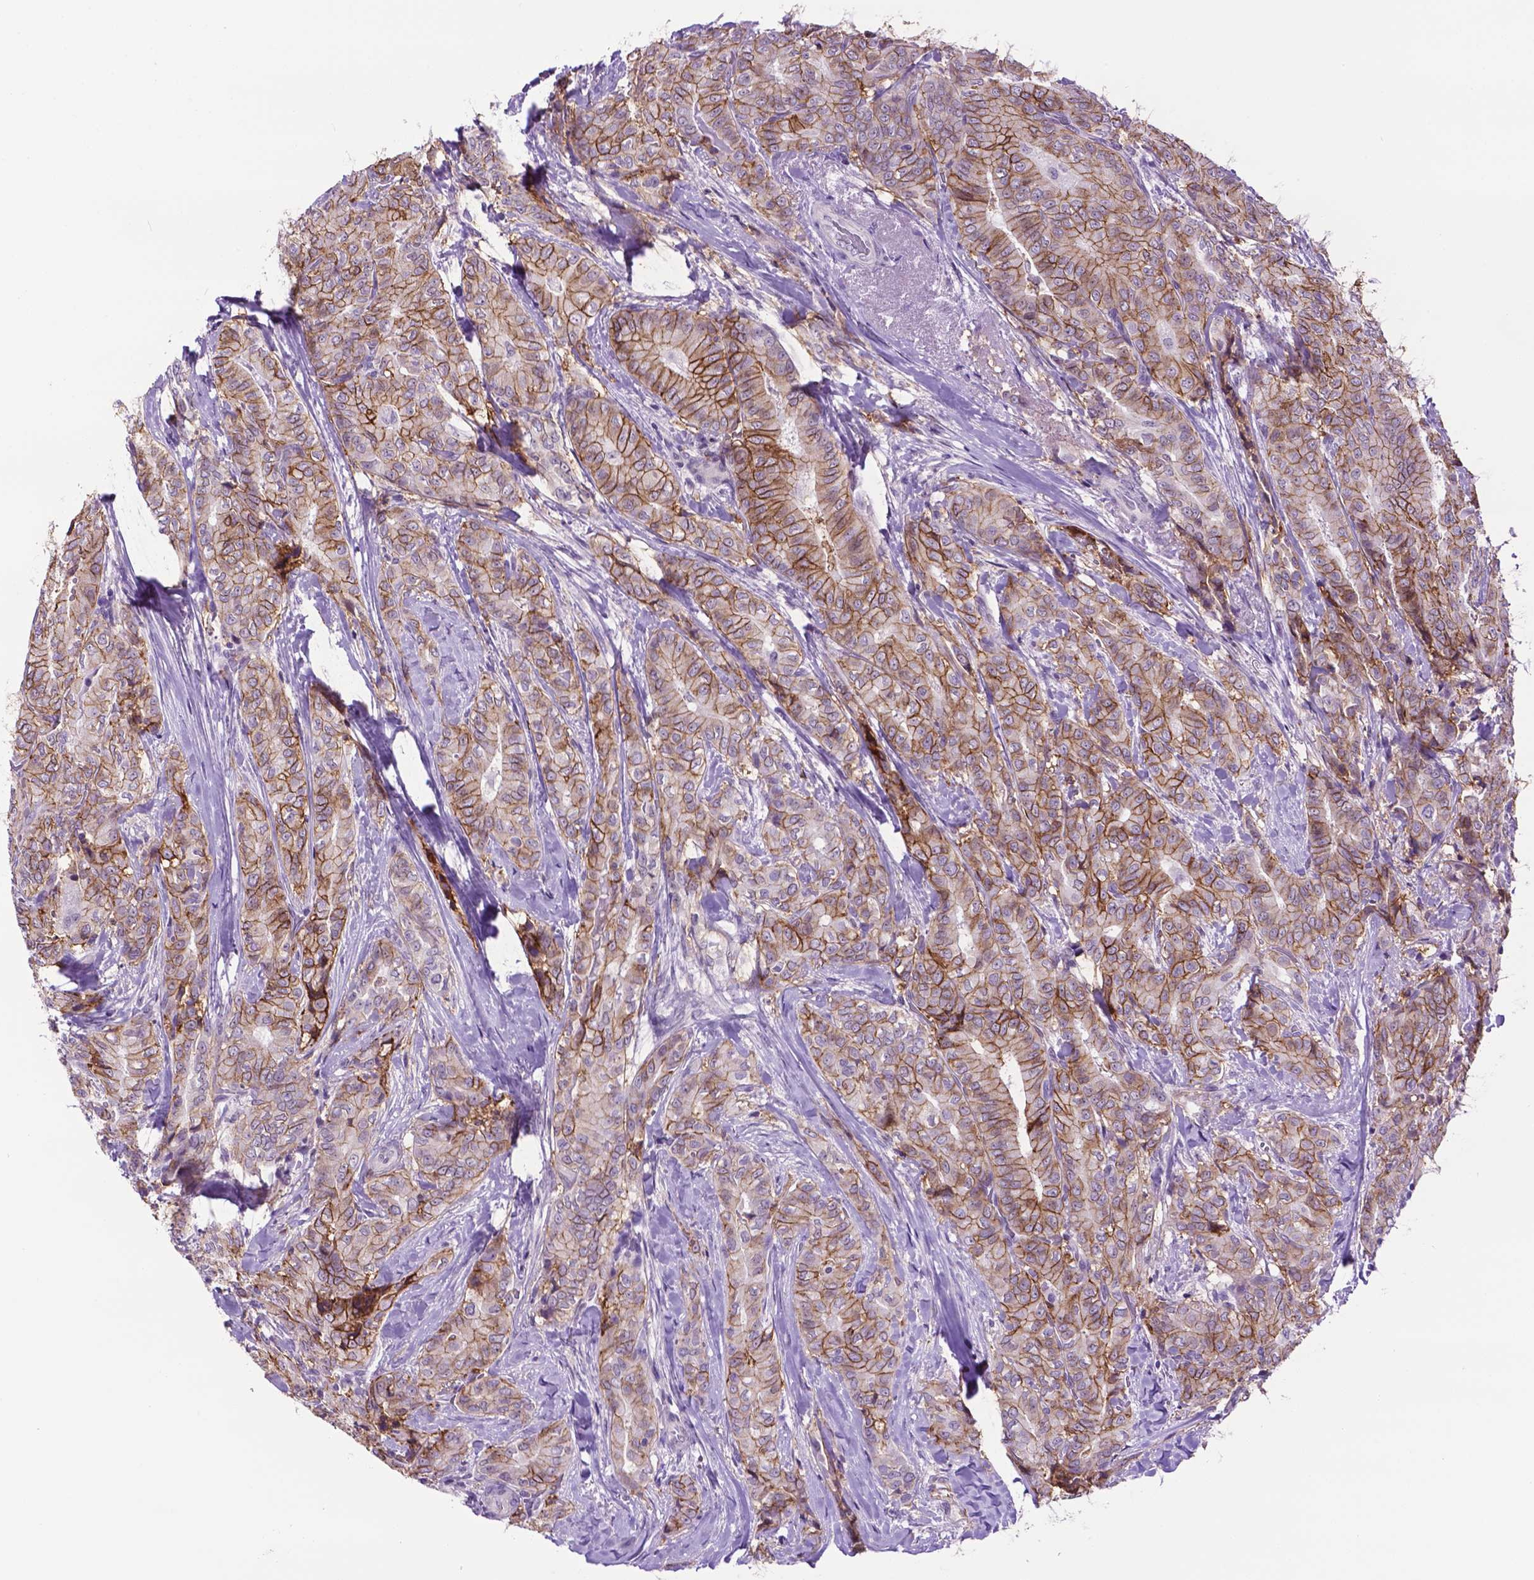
{"staining": {"intensity": "moderate", "quantity": ">75%", "location": "cytoplasmic/membranous"}, "tissue": "thyroid cancer", "cell_type": "Tumor cells", "image_type": "cancer", "snomed": [{"axis": "morphology", "description": "Papillary adenocarcinoma, NOS"}, {"axis": "topography", "description": "Thyroid gland"}], "caption": "Immunohistochemical staining of thyroid cancer demonstrates medium levels of moderate cytoplasmic/membranous protein expression in about >75% of tumor cells. (DAB (3,3'-diaminobenzidine) IHC, brown staining for protein, blue staining for nuclei).", "gene": "TACSTD2", "patient": {"sex": "male", "age": 61}}